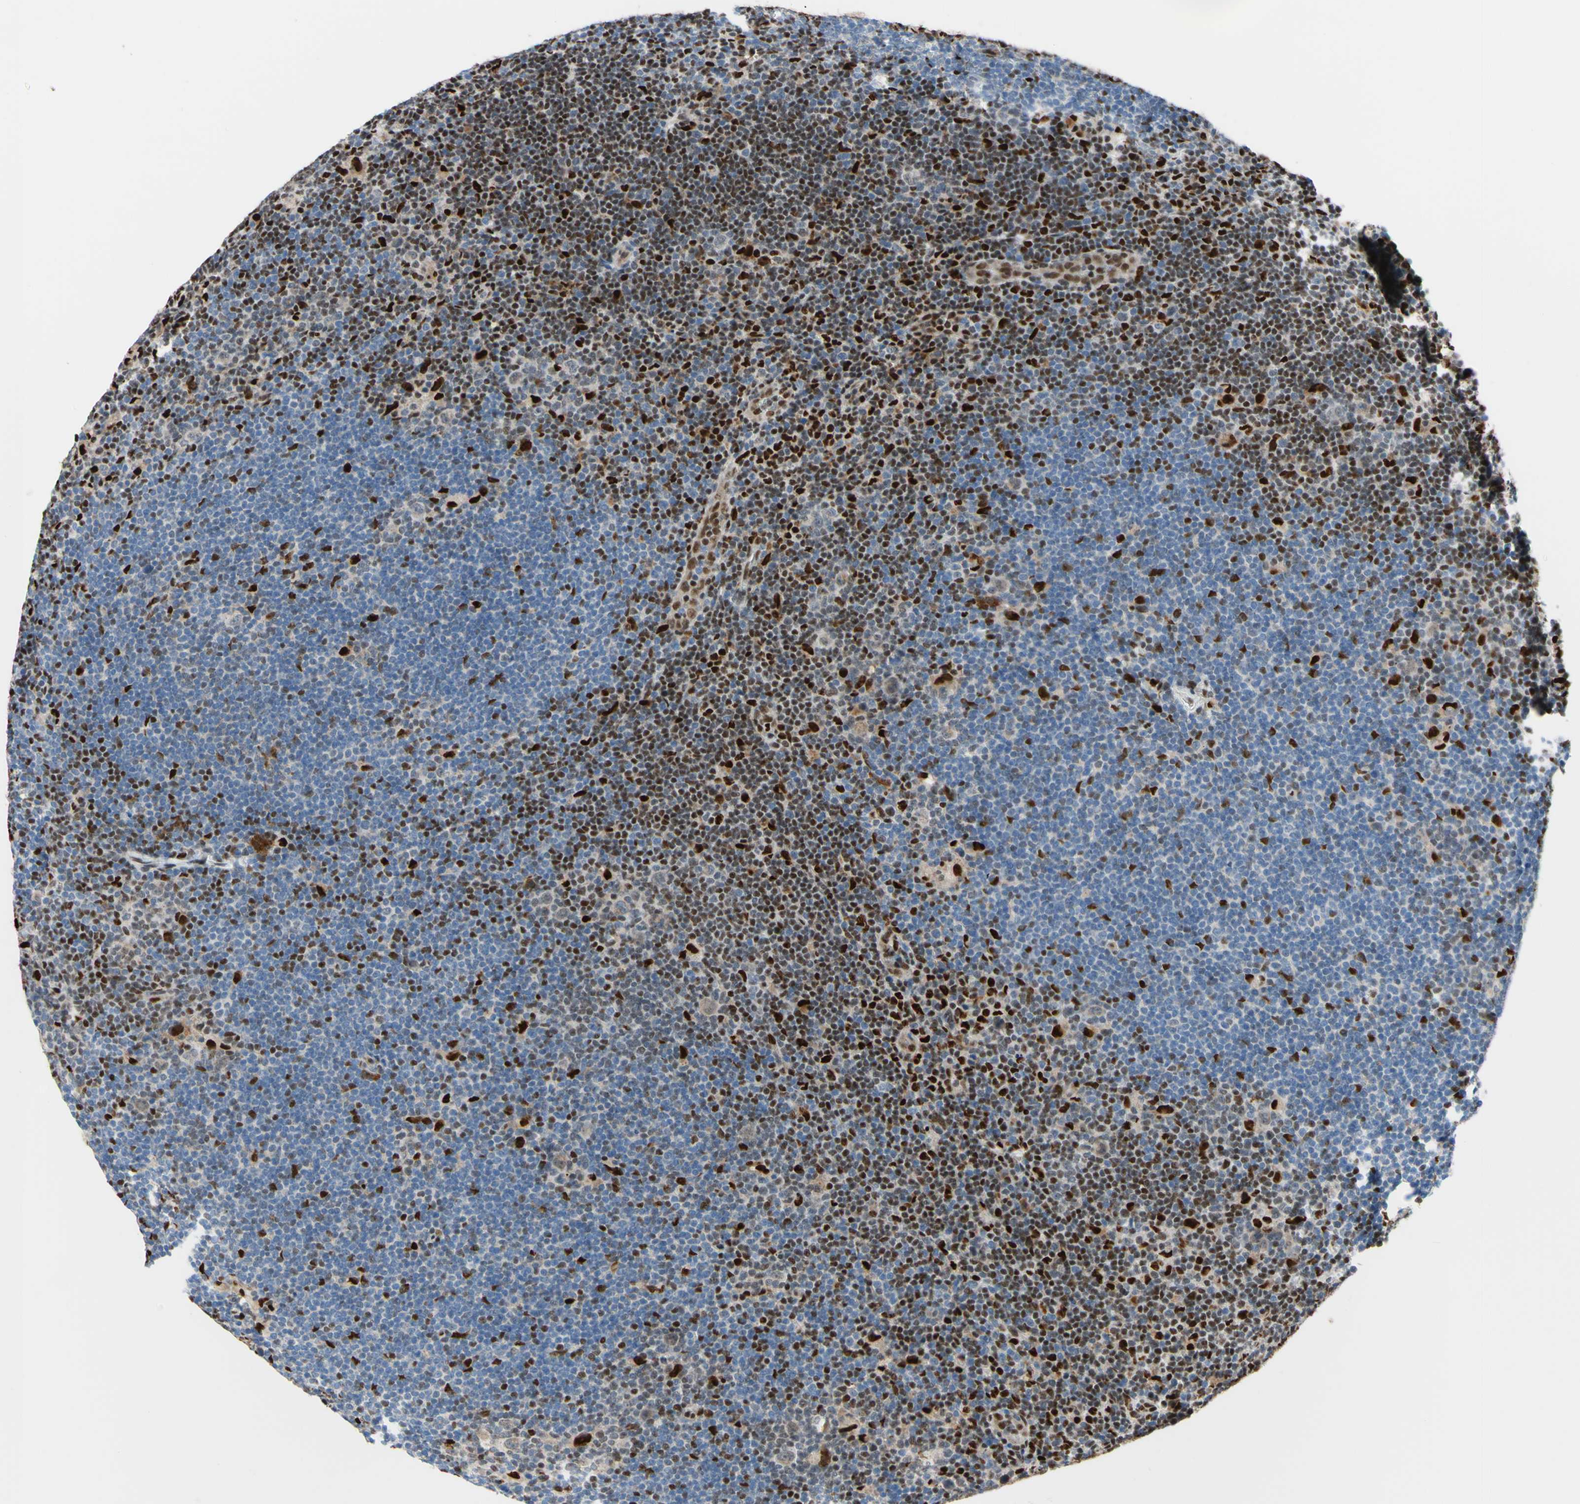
{"staining": {"intensity": "strong", "quantity": ">75%", "location": "nuclear"}, "tissue": "lymphoma", "cell_type": "Tumor cells", "image_type": "cancer", "snomed": [{"axis": "morphology", "description": "Hodgkin's disease, NOS"}, {"axis": "topography", "description": "Lymph node"}], "caption": "Human lymphoma stained with a brown dye demonstrates strong nuclear positive positivity in approximately >75% of tumor cells.", "gene": "EED", "patient": {"sex": "female", "age": 57}}